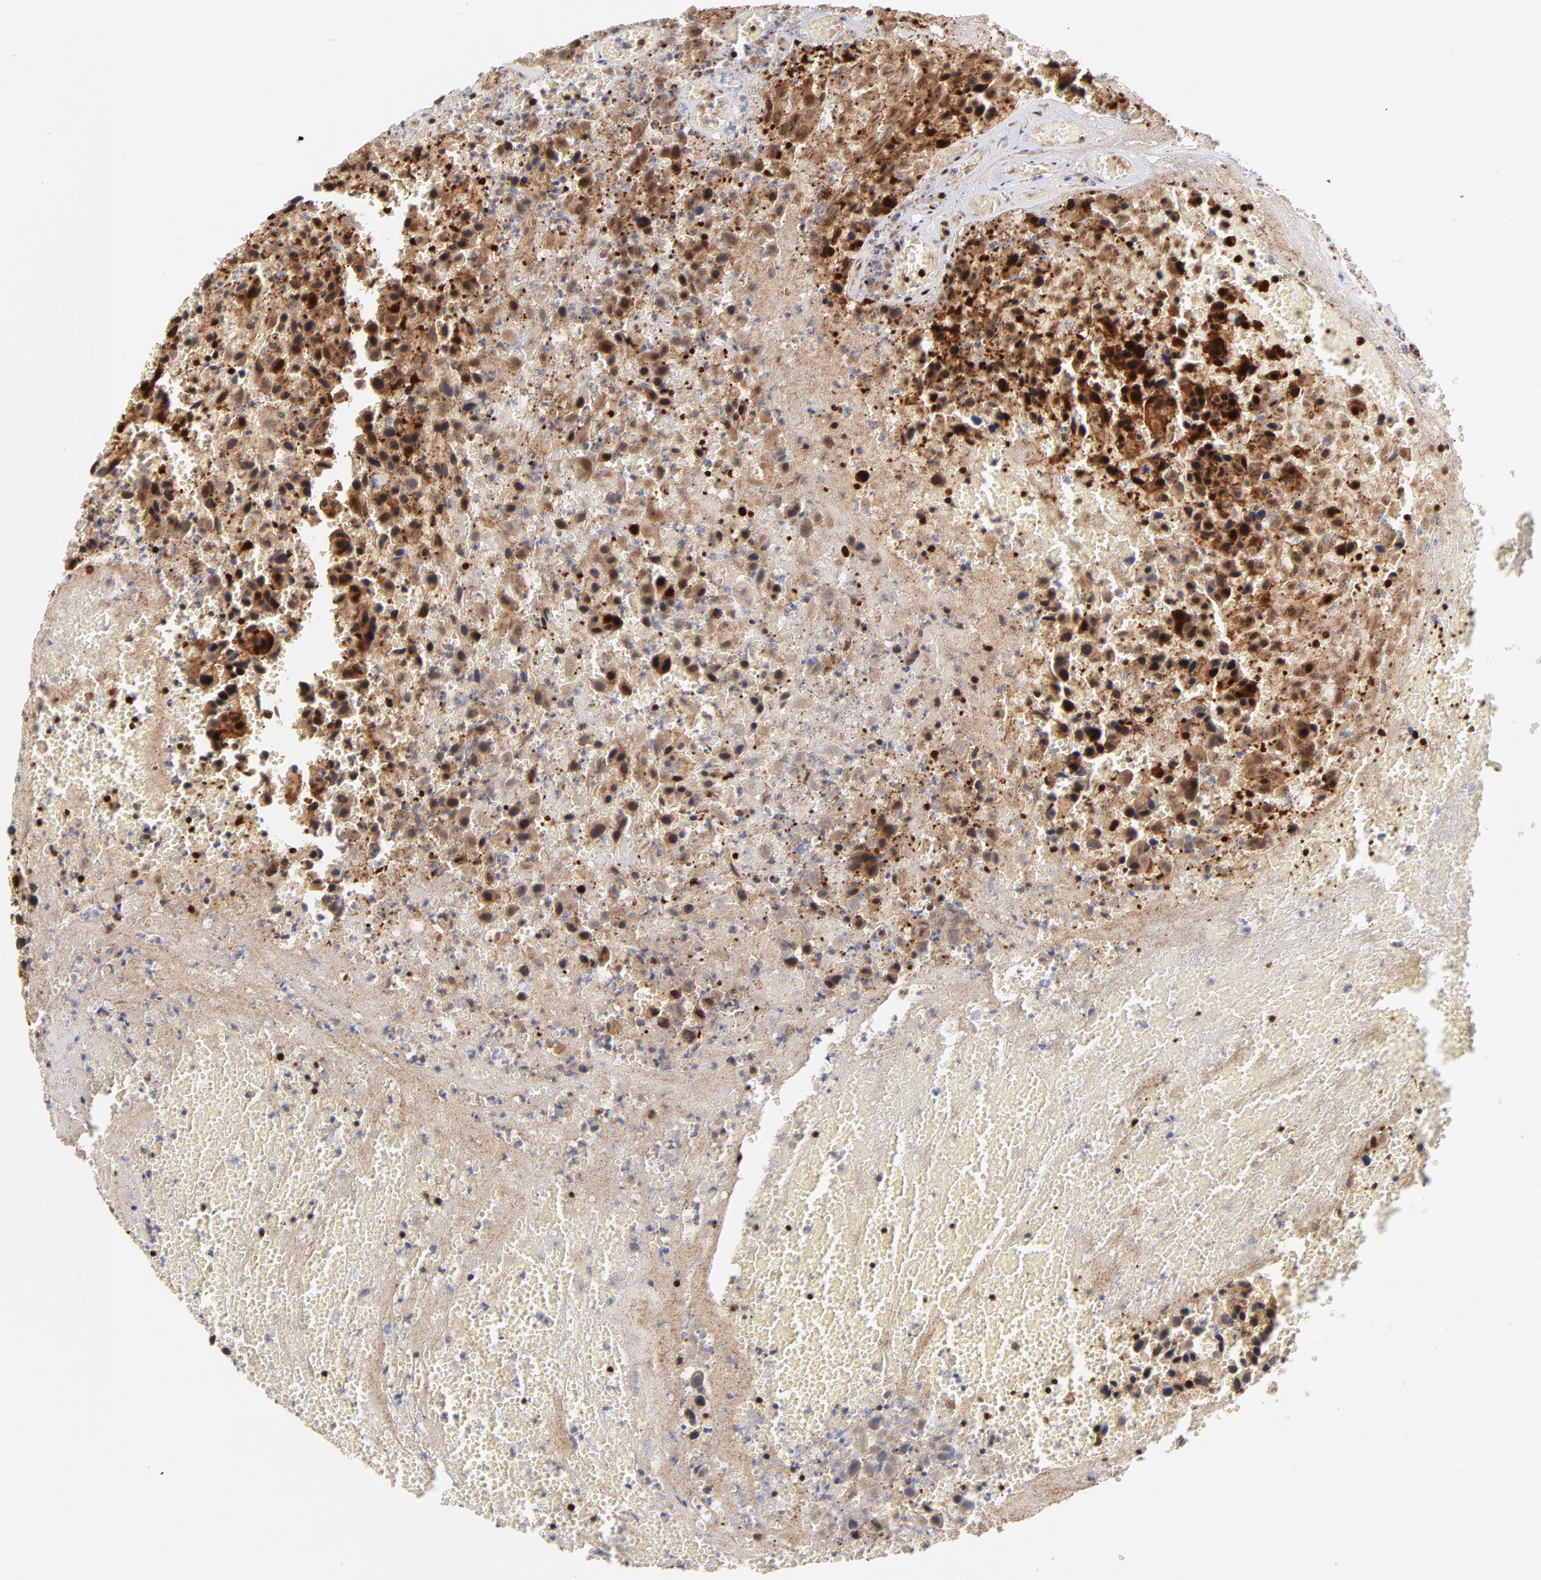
{"staining": {"intensity": "moderate", "quantity": ">75%", "location": "cytoplasmic/membranous,nuclear"}, "tissue": "urothelial cancer", "cell_type": "Tumor cells", "image_type": "cancer", "snomed": [{"axis": "morphology", "description": "Urothelial carcinoma, High grade"}, {"axis": "topography", "description": "Urinary bladder"}], "caption": "High-grade urothelial carcinoma stained for a protein exhibits moderate cytoplasmic/membranous and nuclear positivity in tumor cells.", "gene": "DIABLO", "patient": {"sex": "male", "age": 66}}